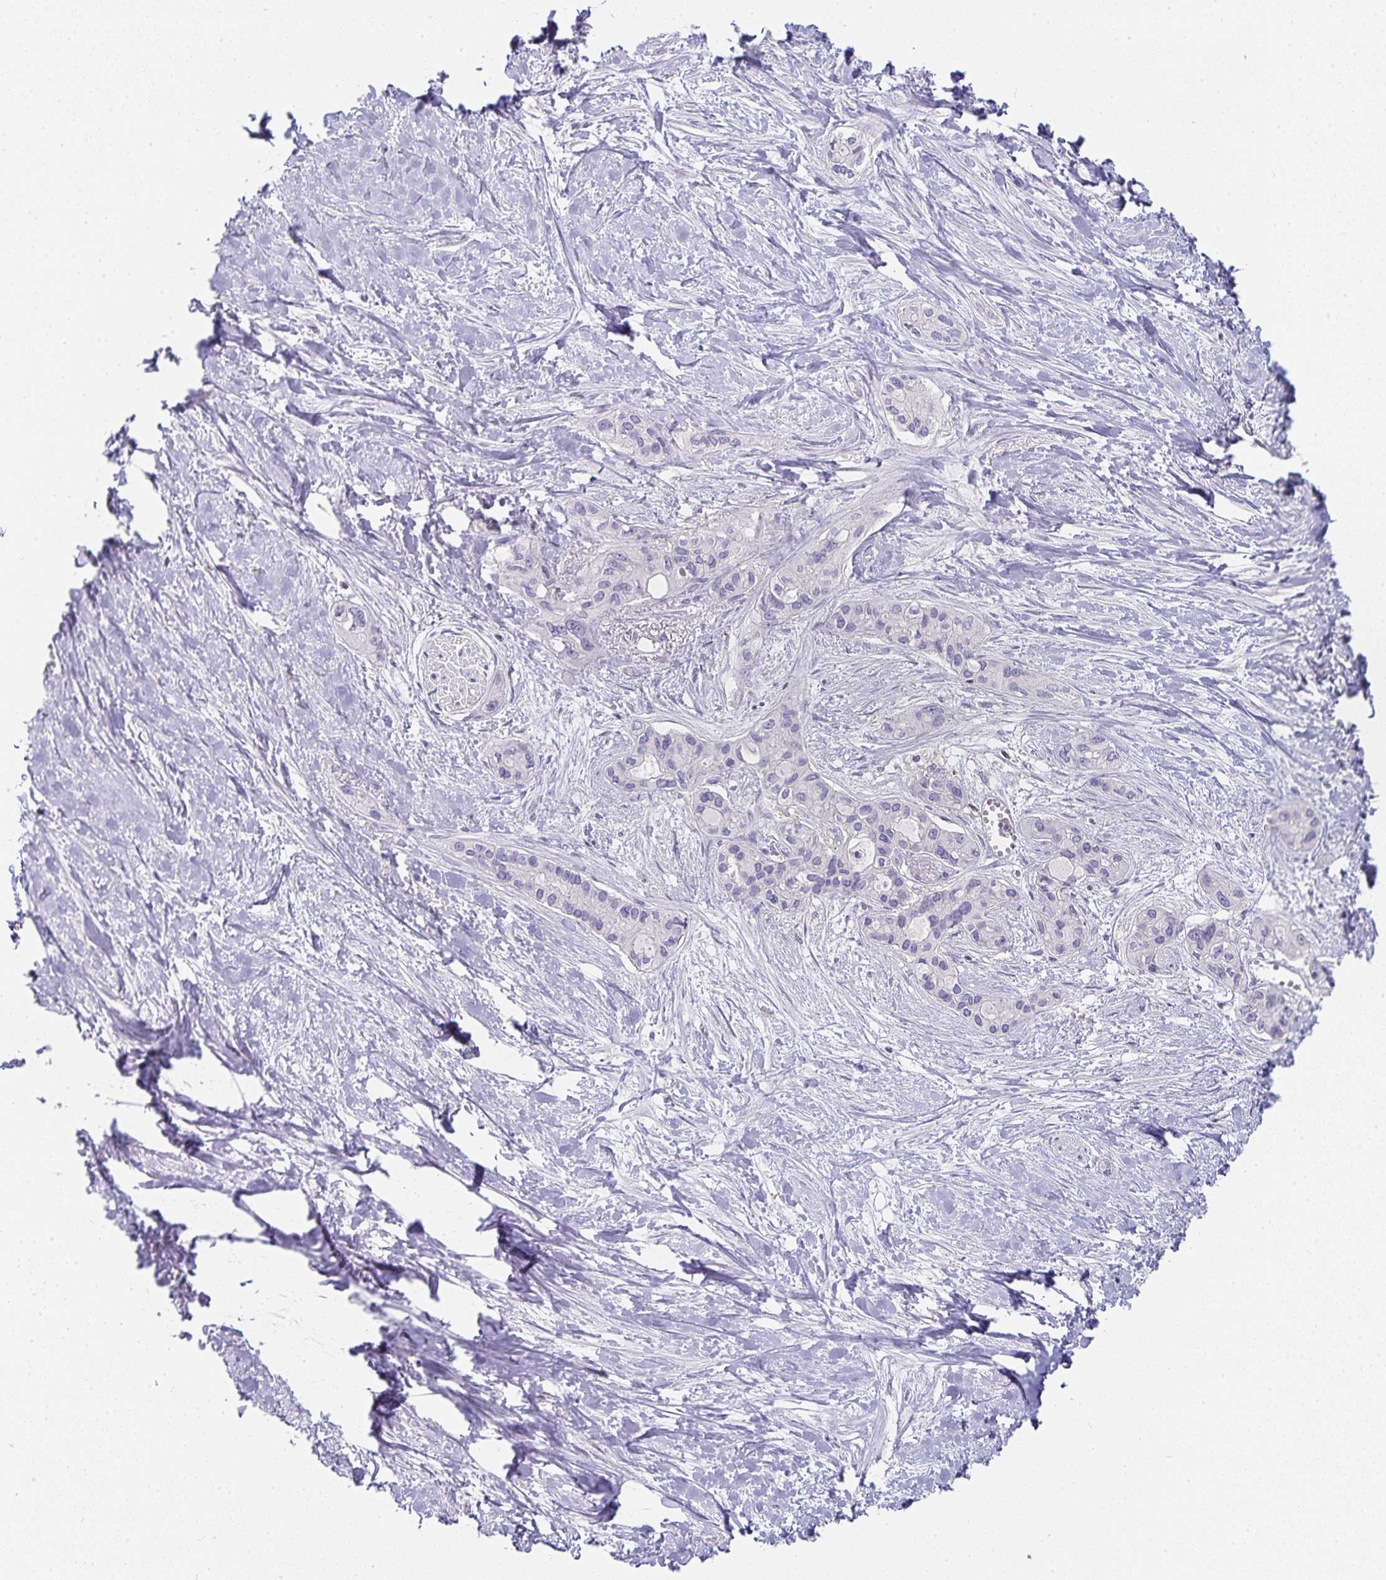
{"staining": {"intensity": "negative", "quantity": "none", "location": "none"}, "tissue": "pancreatic cancer", "cell_type": "Tumor cells", "image_type": "cancer", "snomed": [{"axis": "morphology", "description": "Adenocarcinoma, NOS"}, {"axis": "topography", "description": "Pancreas"}], "caption": "The IHC micrograph has no significant positivity in tumor cells of adenocarcinoma (pancreatic) tissue. (DAB (3,3'-diaminobenzidine) immunohistochemistry, high magnification).", "gene": "GATA3", "patient": {"sex": "female", "age": 50}}